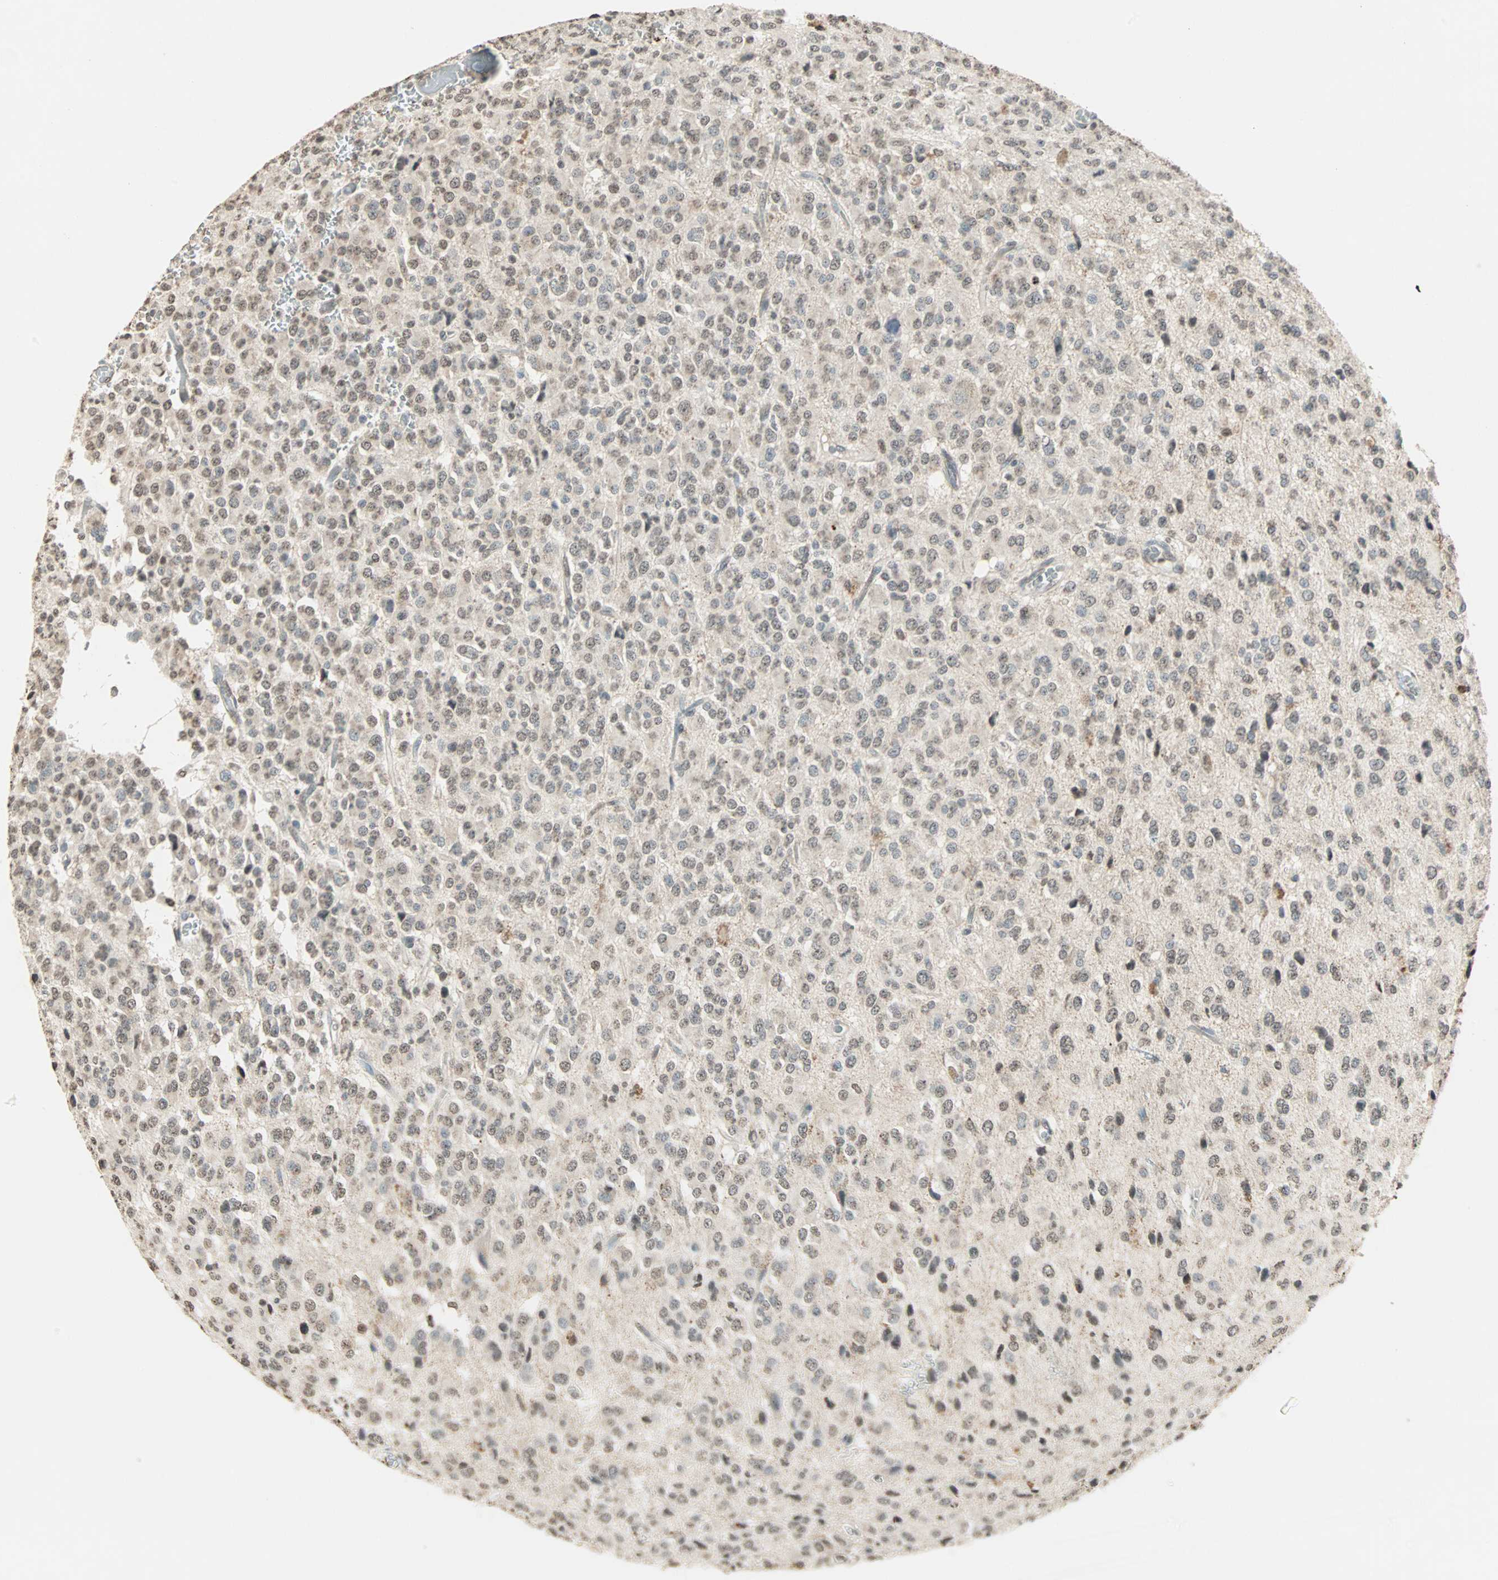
{"staining": {"intensity": "weak", "quantity": ">75%", "location": "cytoplasmic/membranous,nuclear"}, "tissue": "glioma", "cell_type": "Tumor cells", "image_type": "cancer", "snomed": [{"axis": "morphology", "description": "Glioma, malignant, High grade"}, {"axis": "topography", "description": "pancreas cauda"}], "caption": "Immunohistochemical staining of human glioma demonstrates low levels of weak cytoplasmic/membranous and nuclear protein expression in about >75% of tumor cells. (Stains: DAB in brown, nuclei in blue, Microscopy: brightfield microscopy at high magnification).", "gene": "PRELID1", "patient": {"sex": "male", "age": 60}}